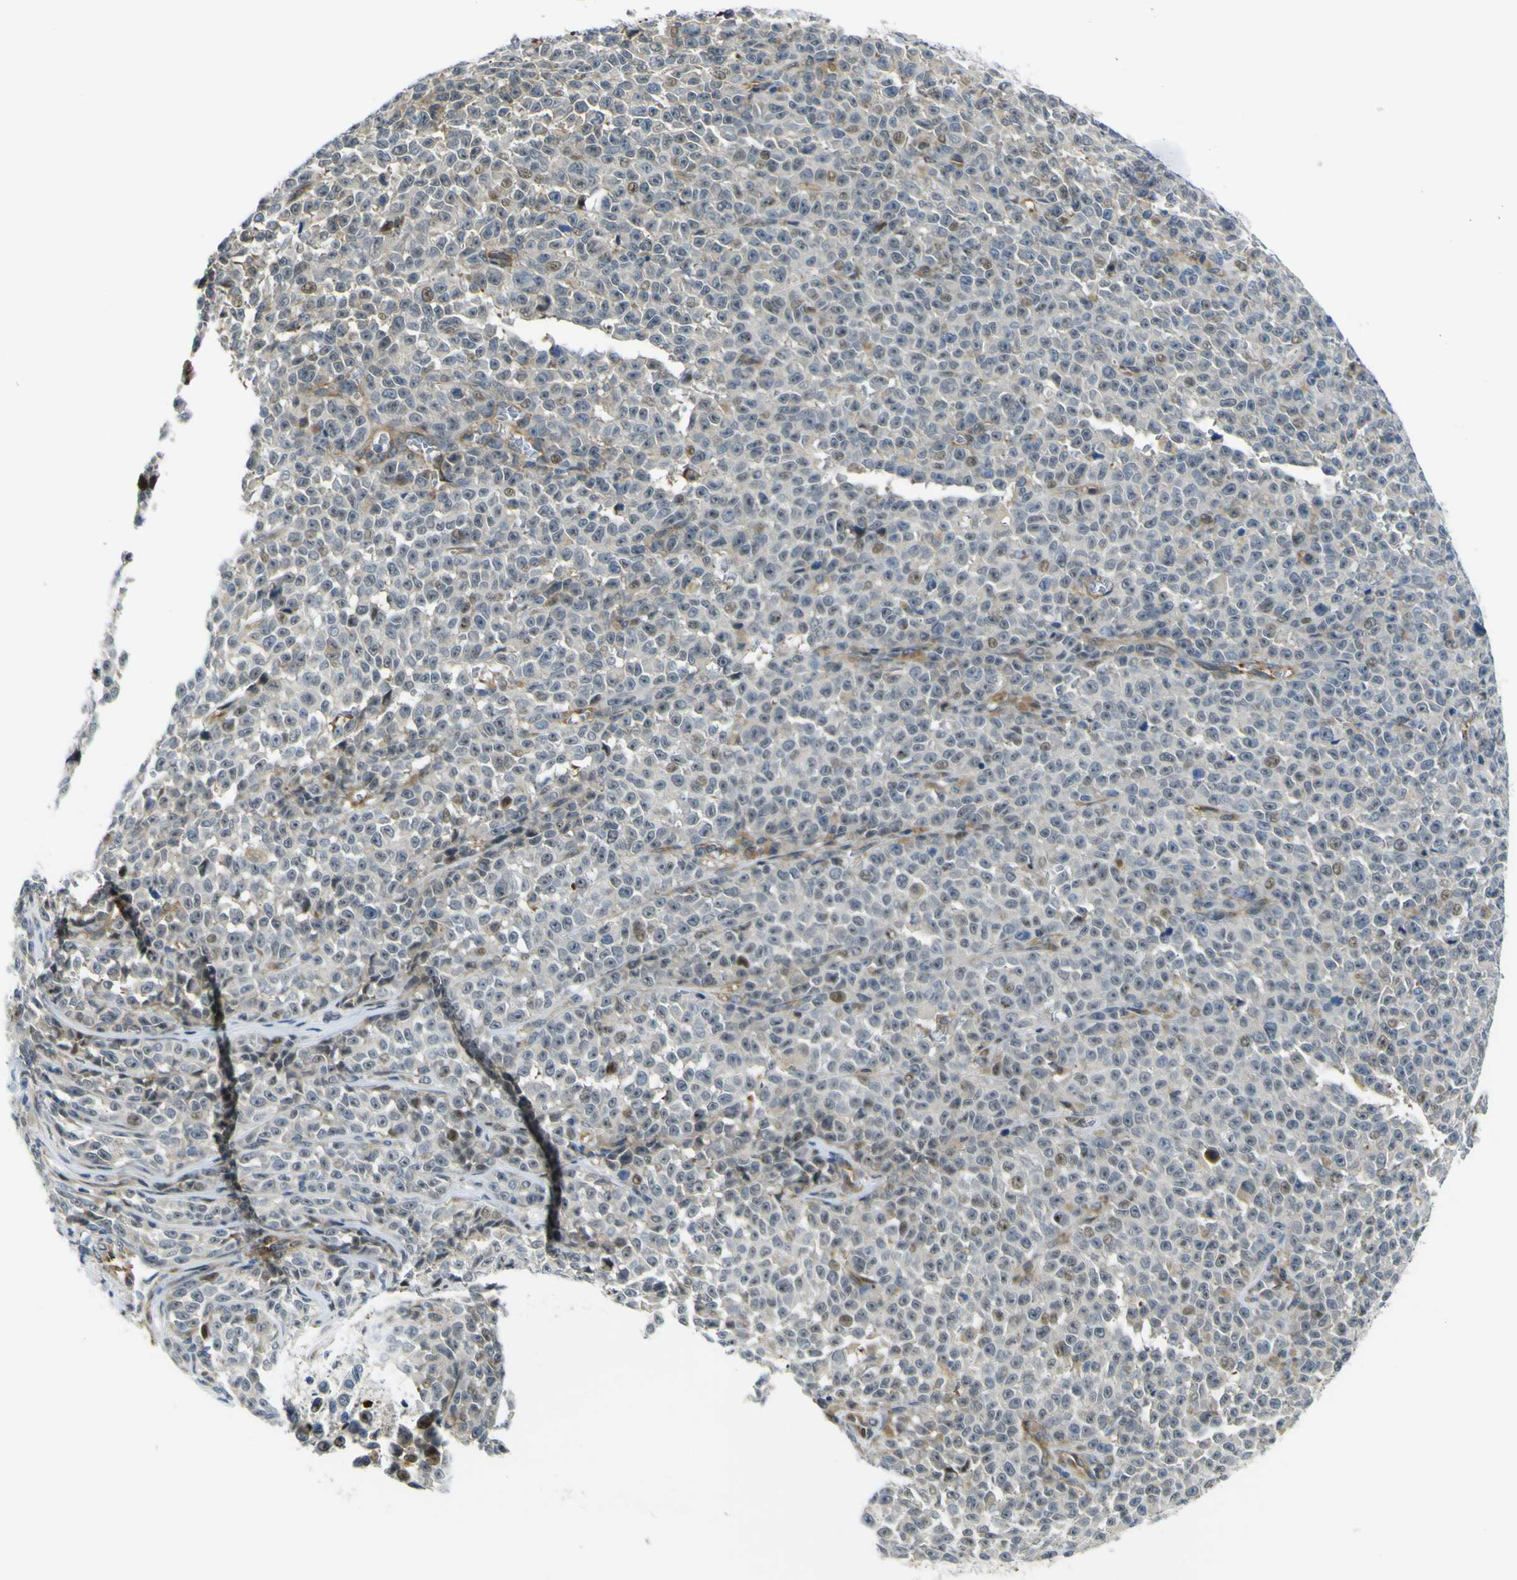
{"staining": {"intensity": "moderate", "quantity": "25%-75%", "location": "cytoplasmic/membranous,nuclear"}, "tissue": "melanoma", "cell_type": "Tumor cells", "image_type": "cancer", "snomed": [{"axis": "morphology", "description": "Malignant melanoma, NOS"}, {"axis": "topography", "description": "Skin"}], "caption": "An image of human malignant melanoma stained for a protein reveals moderate cytoplasmic/membranous and nuclear brown staining in tumor cells.", "gene": "KDM7A", "patient": {"sex": "female", "age": 82}}